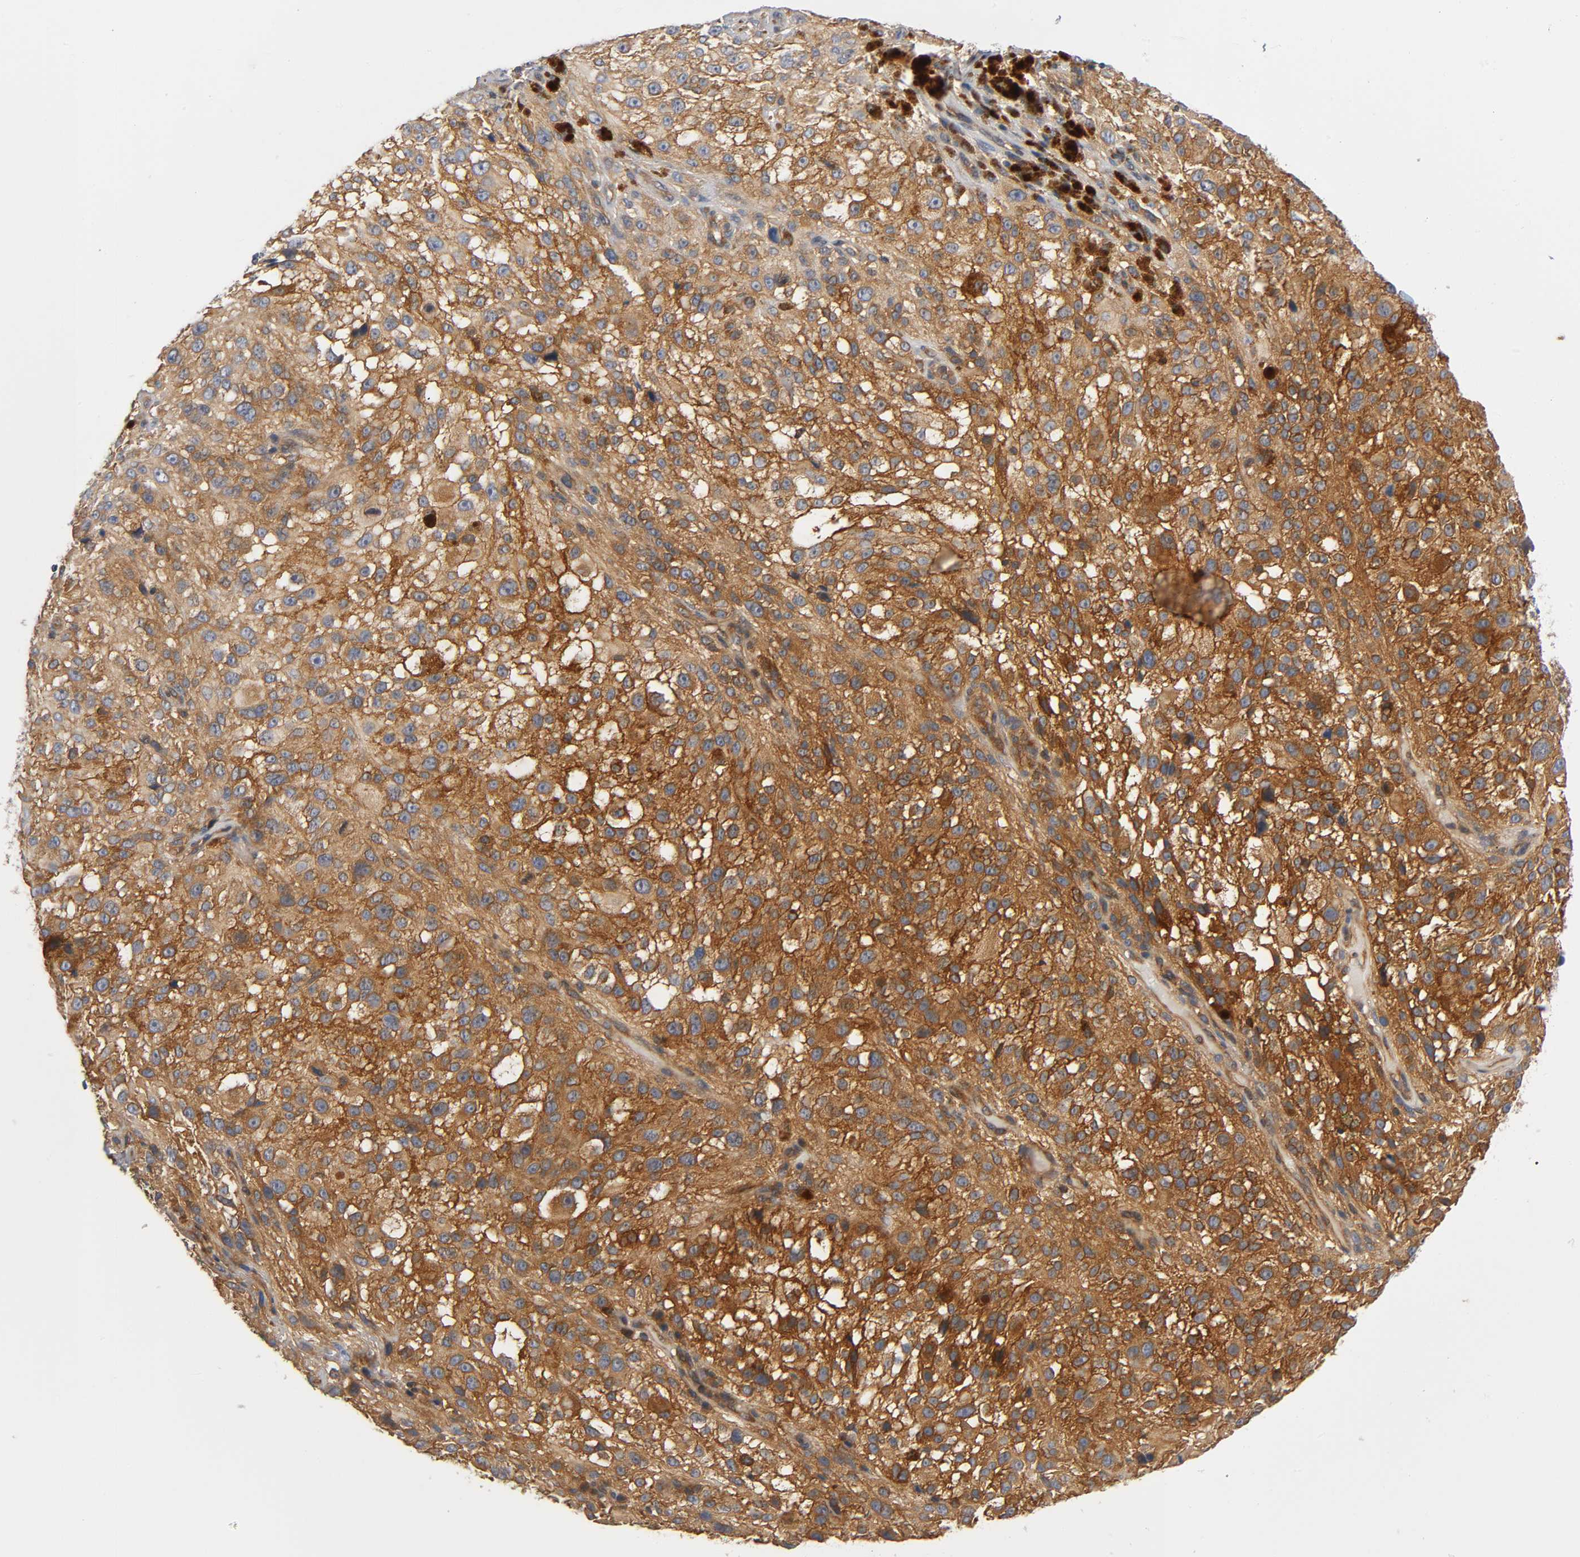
{"staining": {"intensity": "strong", "quantity": ">75%", "location": "cytoplasmic/membranous"}, "tissue": "melanoma", "cell_type": "Tumor cells", "image_type": "cancer", "snomed": [{"axis": "morphology", "description": "Necrosis, NOS"}, {"axis": "morphology", "description": "Malignant melanoma, NOS"}, {"axis": "topography", "description": "Skin"}], "caption": "A high-resolution image shows IHC staining of melanoma, which demonstrates strong cytoplasmic/membranous expression in approximately >75% of tumor cells. (Stains: DAB in brown, nuclei in blue, Microscopy: brightfield microscopy at high magnification).", "gene": "PRKAB1", "patient": {"sex": "female", "age": 87}}